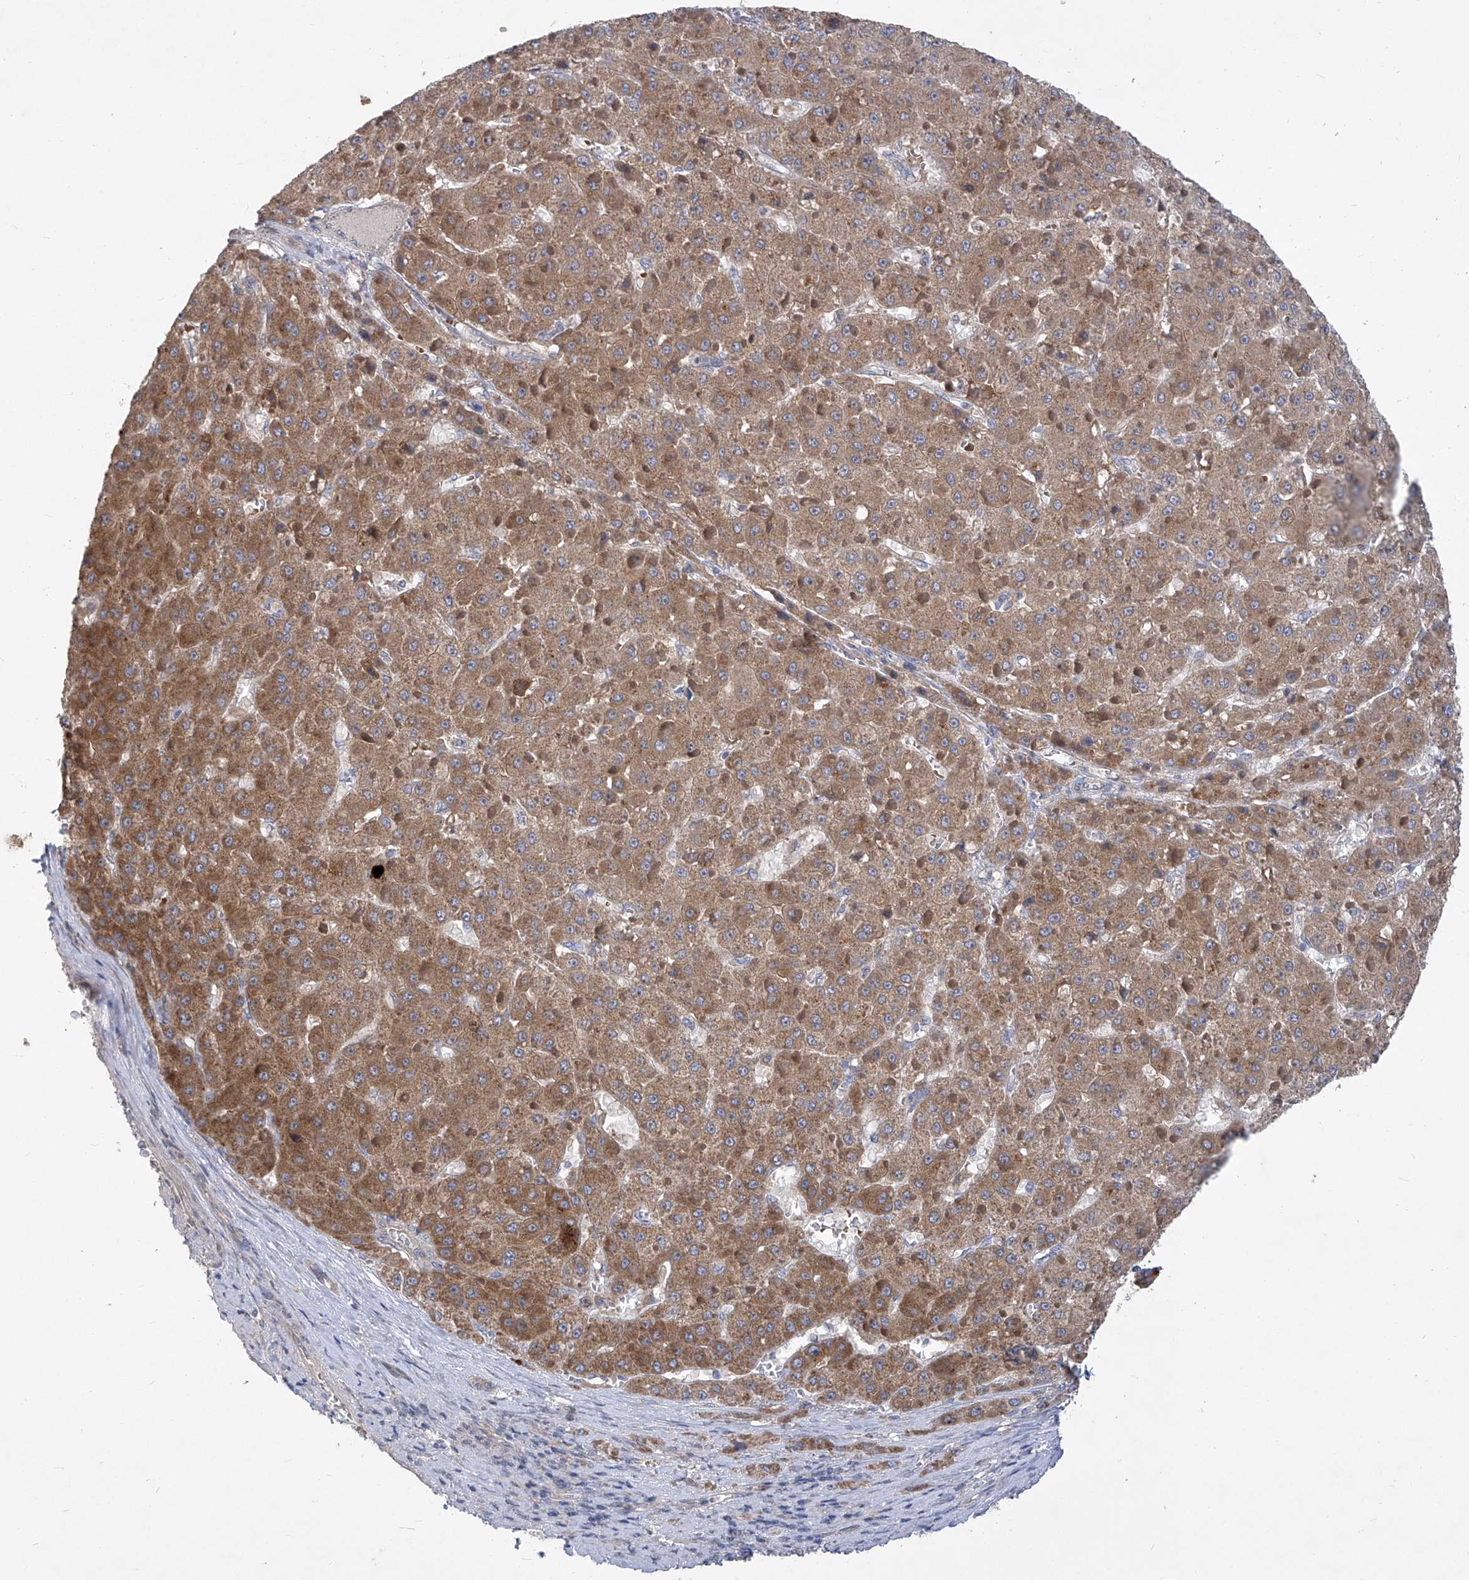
{"staining": {"intensity": "moderate", "quantity": ">75%", "location": "cytoplasmic/membranous"}, "tissue": "liver cancer", "cell_type": "Tumor cells", "image_type": "cancer", "snomed": [{"axis": "morphology", "description": "Carcinoma, Hepatocellular, NOS"}, {"axis": "topography", "description": "Liver"}], "caption": "Immunohistochemistry photomicrograph of liver hepatocellular carcinoma stained for a protein (brown), which demonstrates medium levels of moderate cytoplasmic/membranous expression in about >75% of tumor cells.", "gene": "COQ3", "patient": {"sex": "female", "age": 73}}